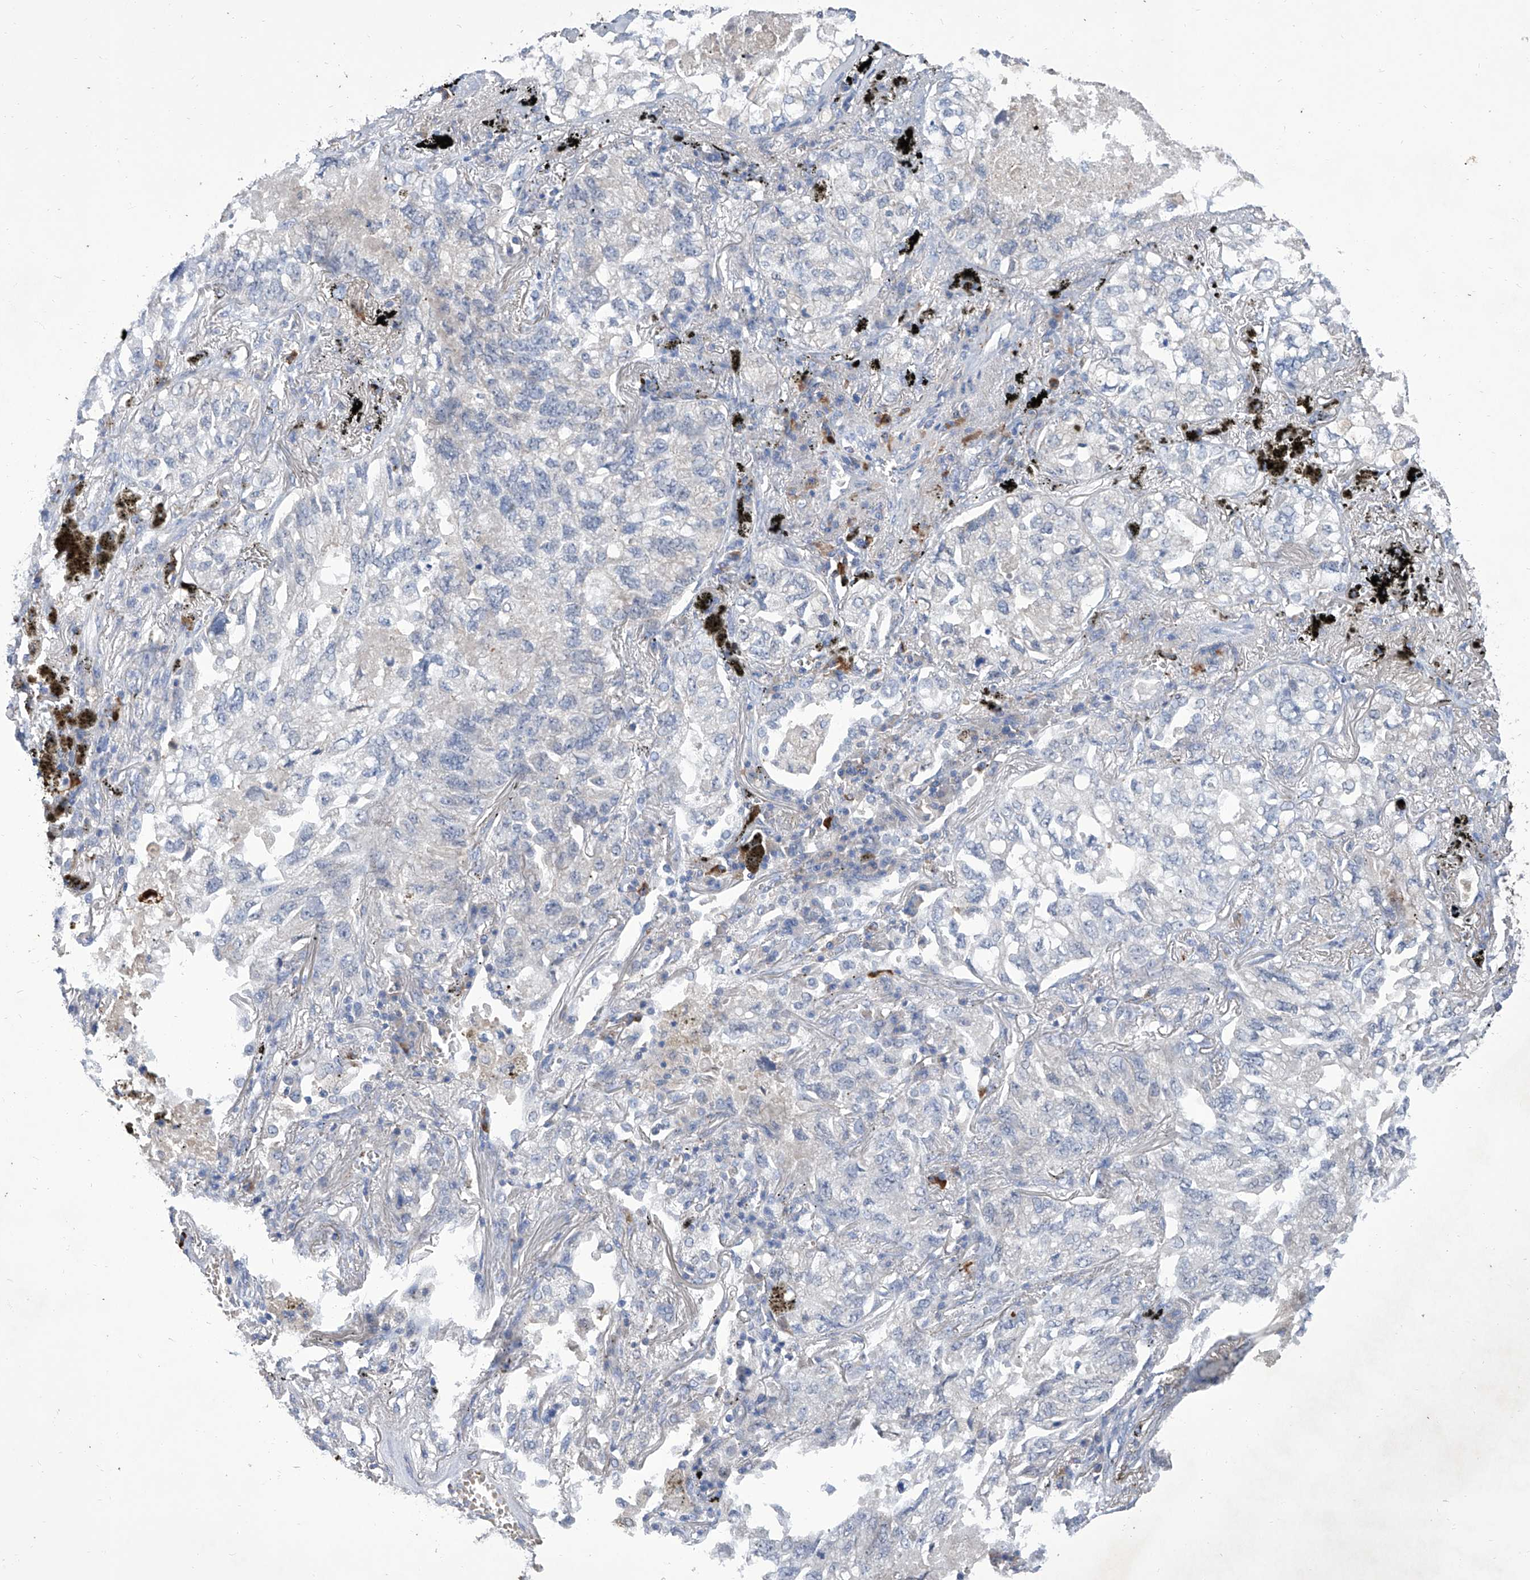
{"staining": {"intensity": "negative", "quantity": "none", "location": "none"}, "tissue": "lung cancer", "cell_type": "Tumor cells", "image_type": "cancer", "snomed": [{"axis": "morphology", "description": "Adenocarcinoma, NOS"}, {"axis": "topography", "description": "Lung"}], "caption": "Immunohistochemistry of human lung cancer (adenocarcinoma) shows no expression in tumor cells.", "gene": "GPT", "patient": {"sex": "male", "age": 65}}